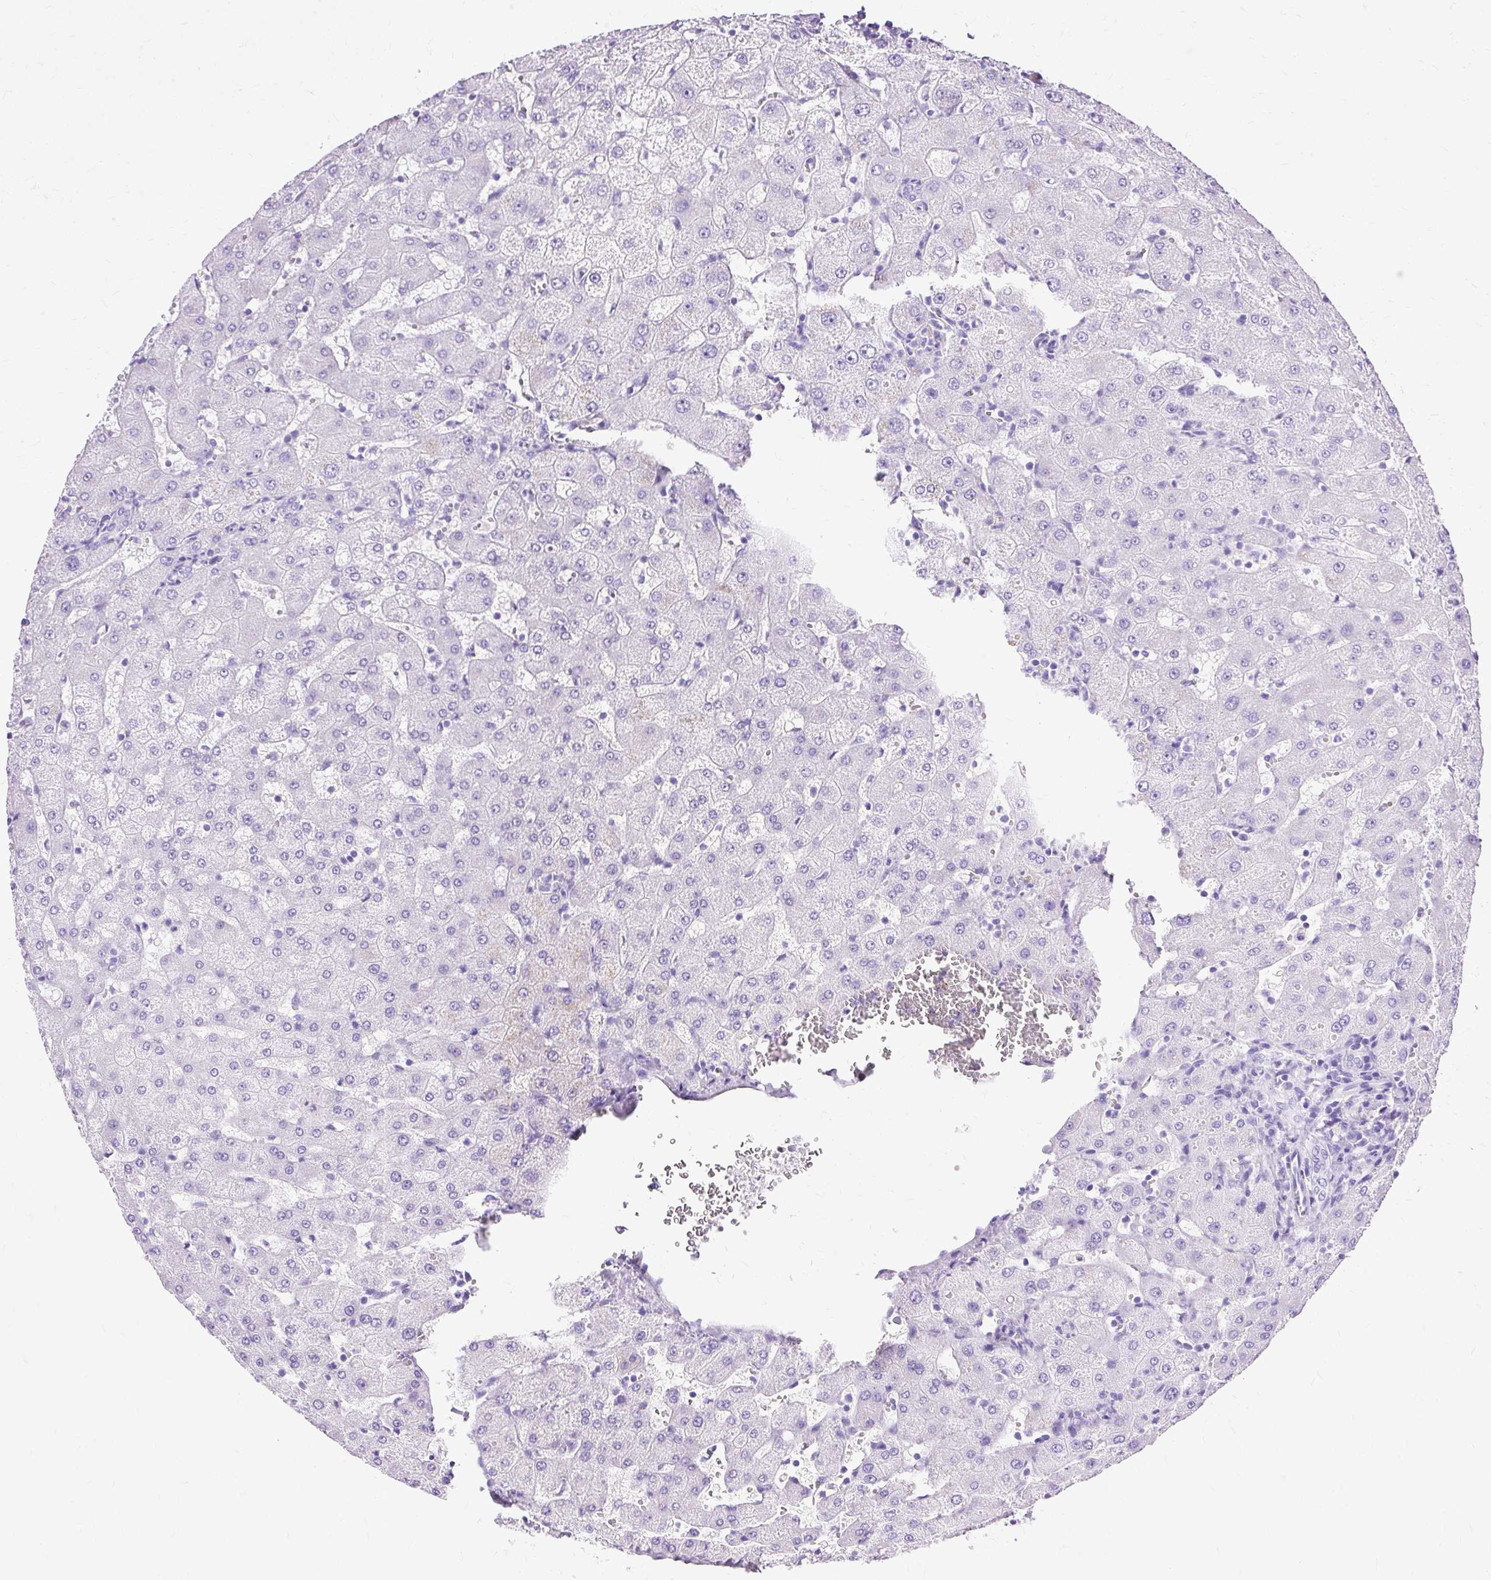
{"staining": {"intensity": "negative", "quantity": "none", "location": "none"}, "tissue": "liver", "cell_type": "Cholangiocytes", "image_type": "normal", "snomed": [{"axis": "morphology", "description": "Normal tissue, NOS"}, {"axis": "topography", "description": "Liver"}], "caption": "Human liver stained for a protein using IHC displays no expression in cholangiocytes.", "gene": "SLC8A2", "patient": {"sex": "female", "age": 63}}